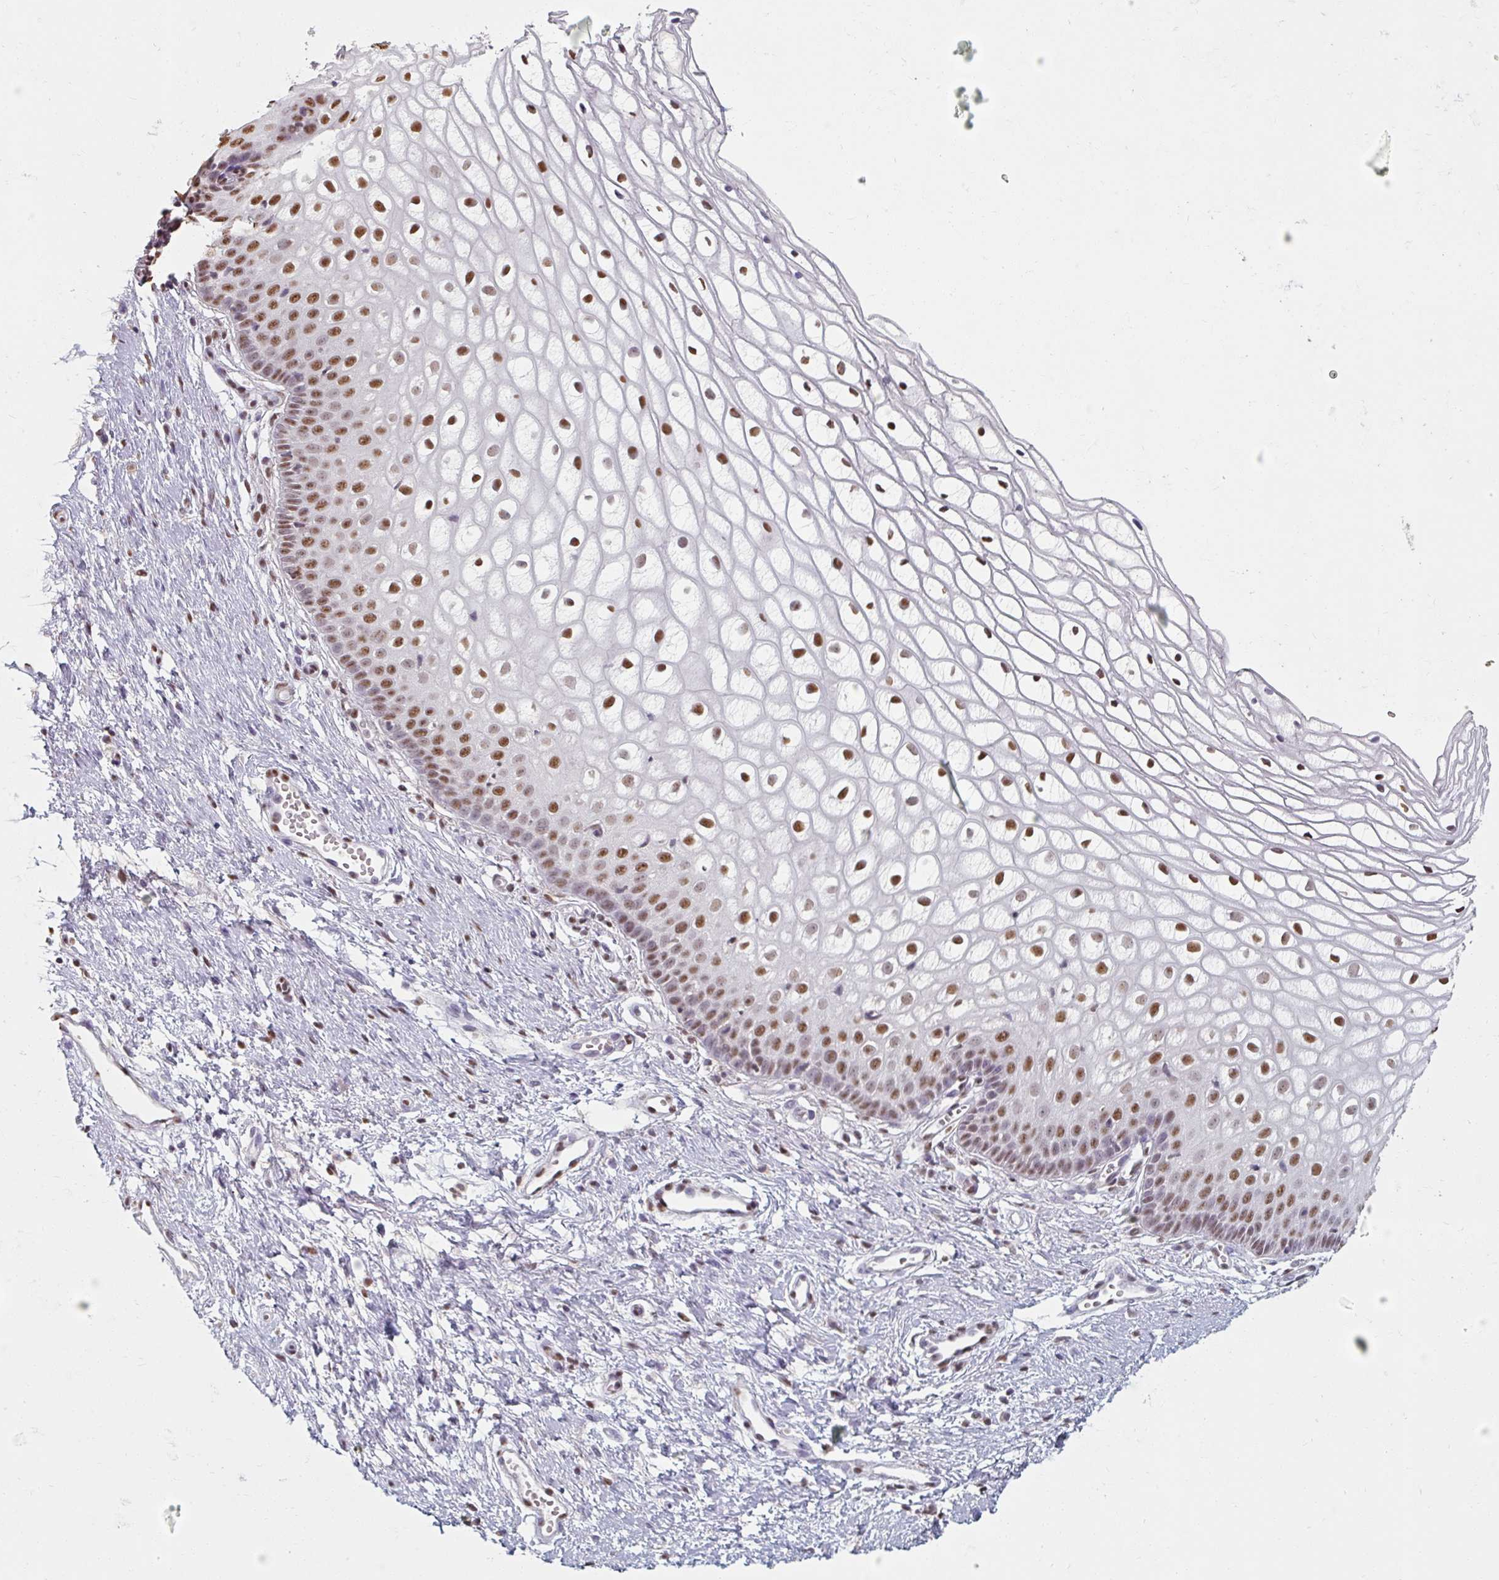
{"staining": {"intensity": "weak", "quantity": "<25%", "location": "nuclear"}, "tissue": "cervix", "cell_type": "Glandular cells", "image_type": "normal", "snomed": [{"axis": "morphology", "description": "Normal tissue, NOS"}, {"axis": "topography", "description": "Cervix"}], "caption": "This is an immunohistochemistry histopathology image of benign human cervix. There is no staining in glandular cells.", "gene": "ENSG00000291316", "patient": {"sex": "female", "age": 36}}